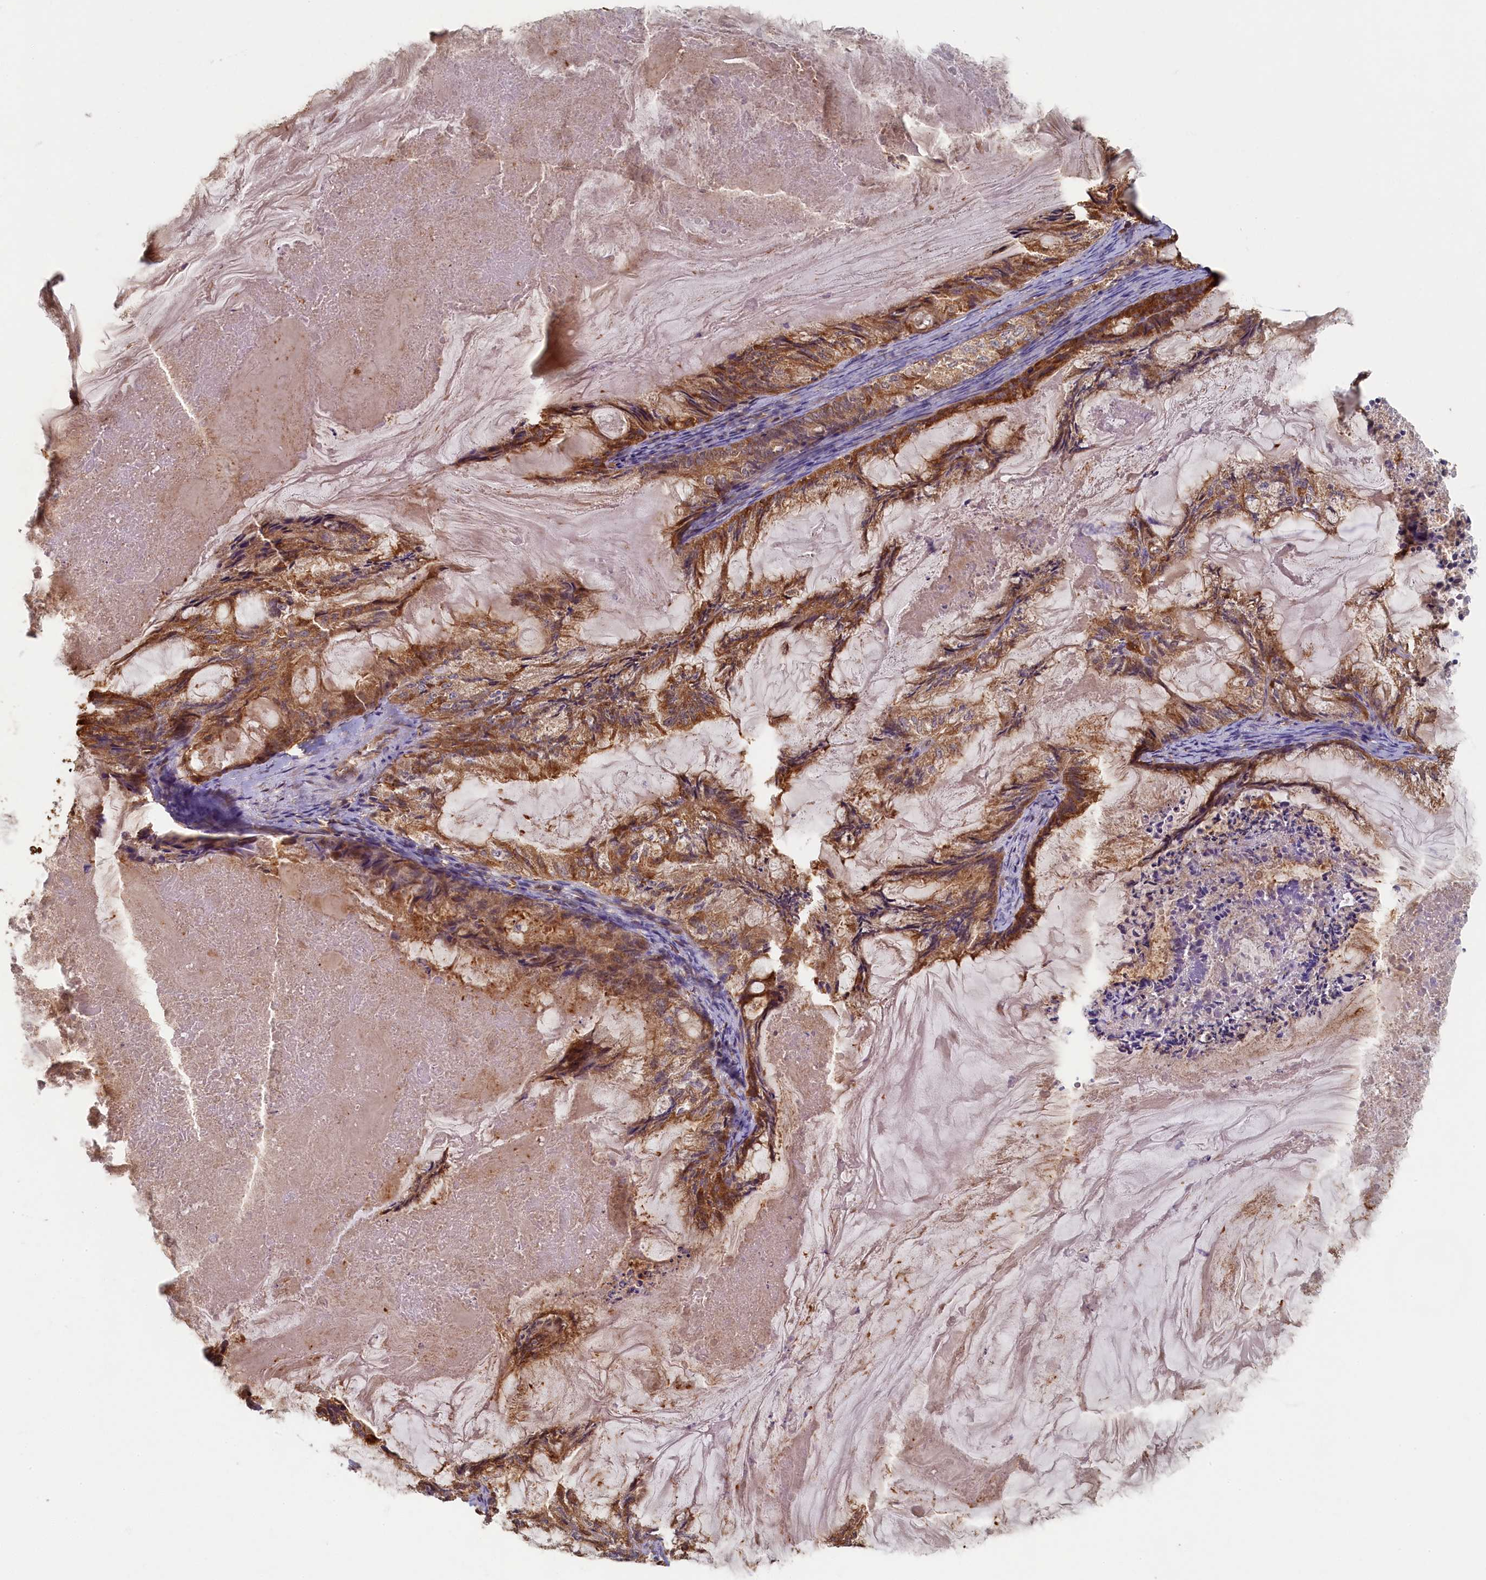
{"staining": {"intensity": "moderate", "quantity": ">75%", "location": "cytoplasmic/membranous"}, "tissue": "endometrial cancer", "cell_type": "Tumor cells", "image_type": "cancer", "snomed": [{"axis": "morphology", "description": "Adenocarcinoma, NOS"}, {"axis": "topography", "description": "Endometrium"}], "caption": "Human endometrial cancer stained with a brown dye reveals moderate cytoplasmic/membranous positive expression in approximately >75% of tumor cells.", "gene": "TIMM8B", "patient": {"sex": "female", "age": 86}}